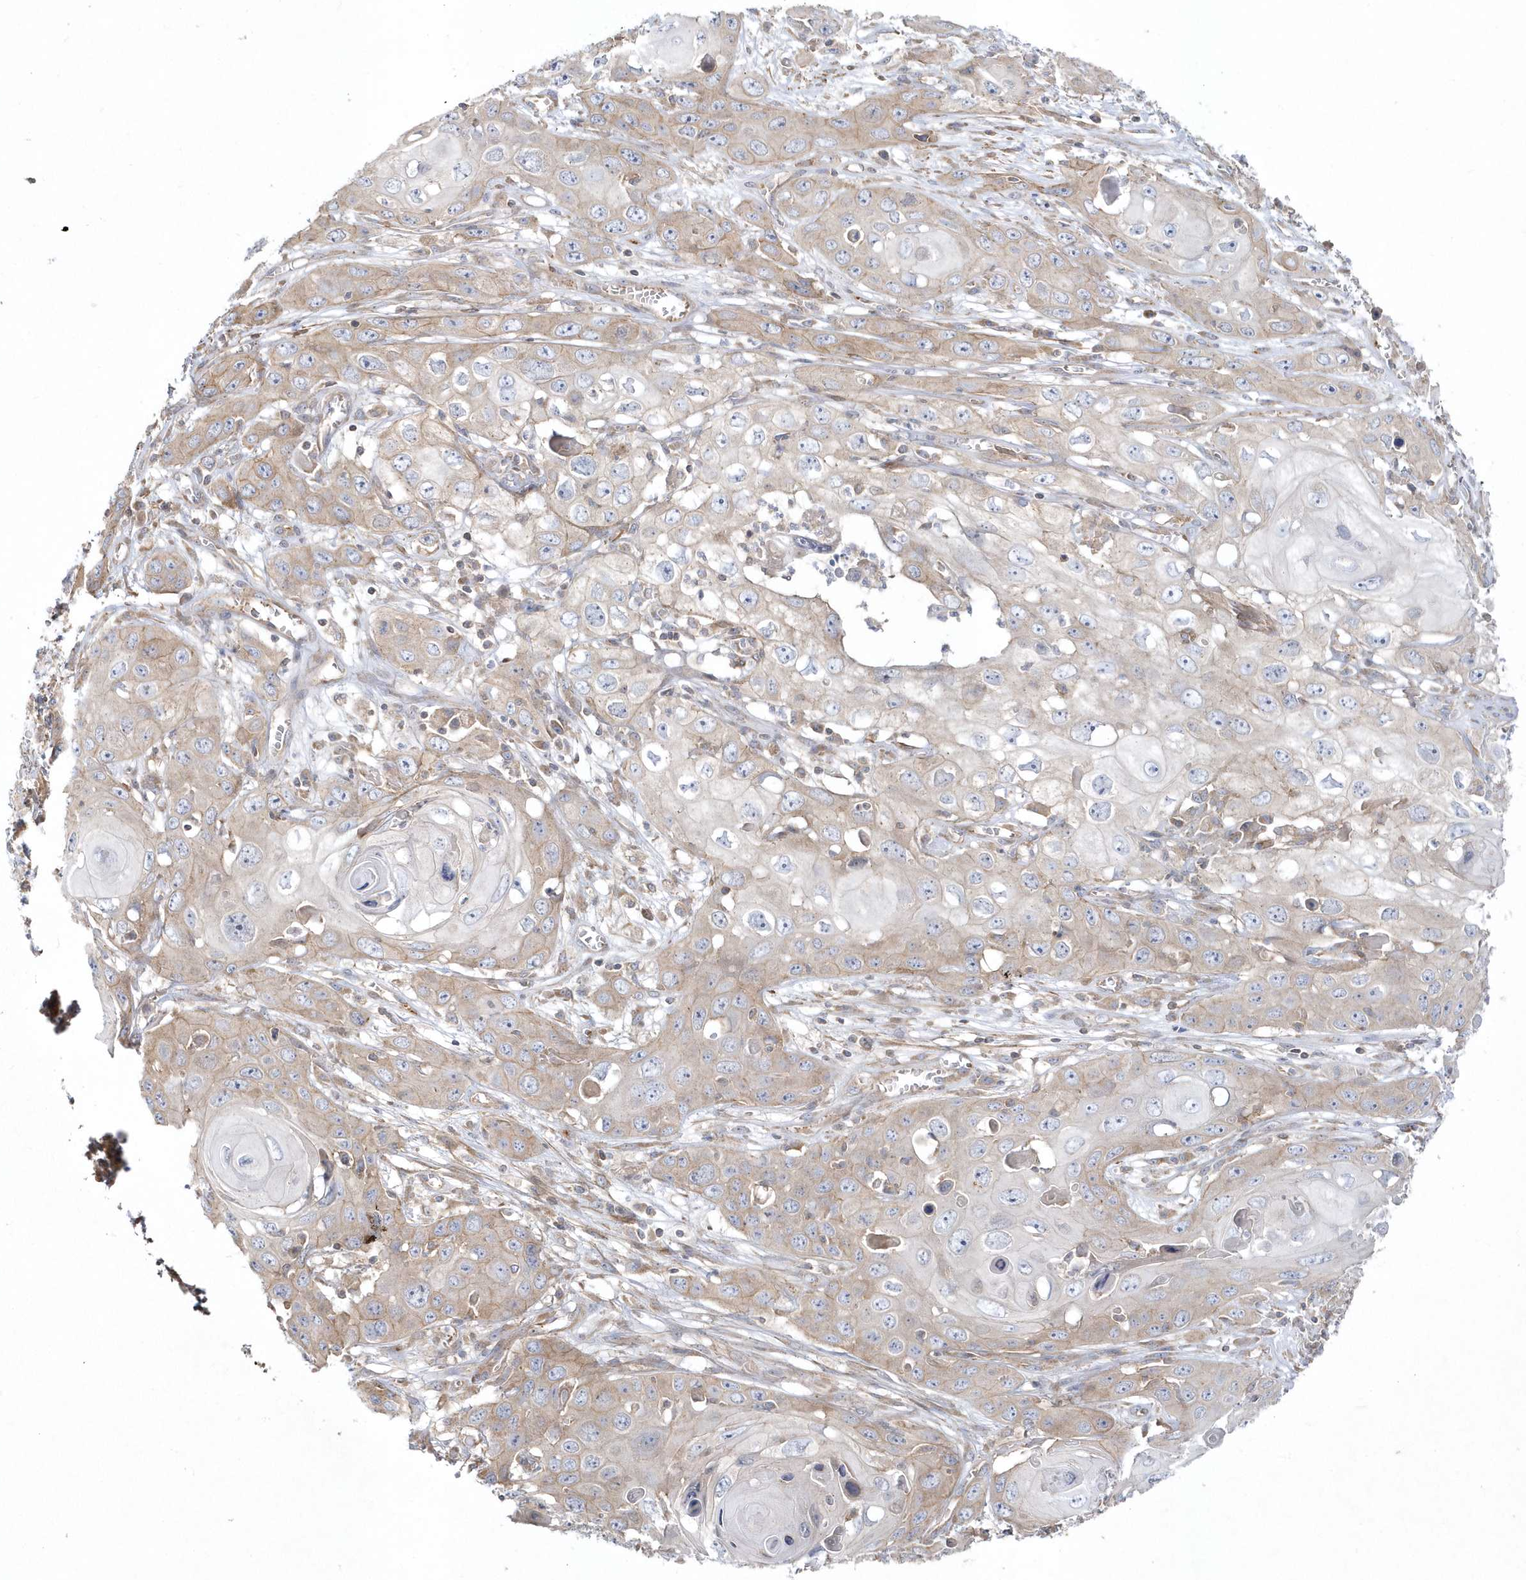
{"staining": {"intensity": "weak", "quantity": "25%-75%", "location": "cytoplasmic/membranous"}, "tissue": "skin cancer", "cell_type": "Tumor cells", "image_type": "cancer", "snomed": [{"axis": "morphology", "description": "Squamous cell carcinoma, NOS"}, {"axis": "topography", "description": "Skin"}], "caption": "Immunohistochemical staining of skin cancer demonstrates weak cytoplasmic/membranous protein expression in about 25%-75% of tumor cells.", "gene": "LEXM", "patient": {"sex": "male", "age": 55}}